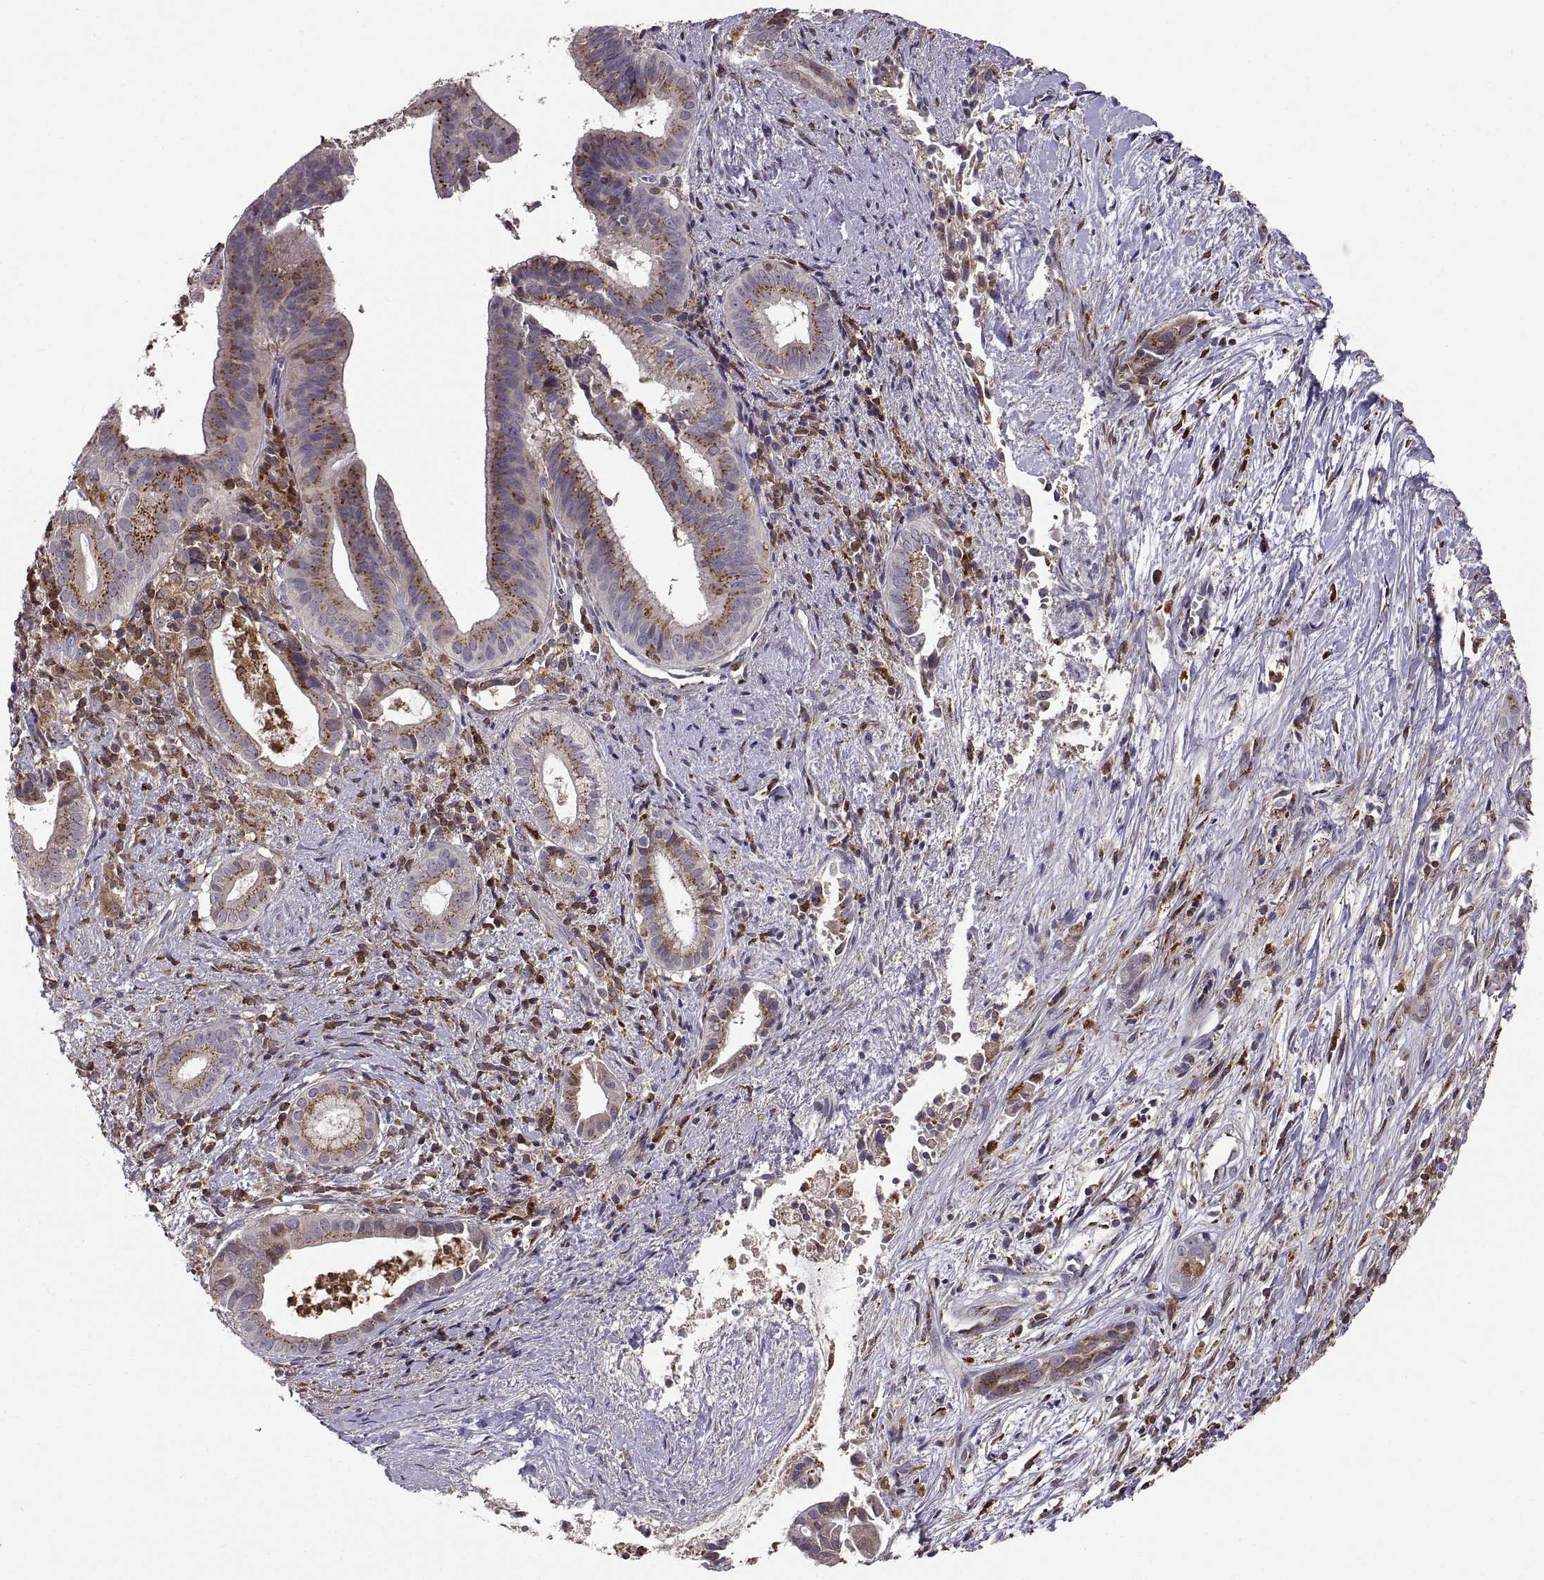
{"staining": {"intensity": "strong", "quantity": ">75%", "location": "cytoplasmic/membranous"}, "tissue": "pancreatic cancer", "cell_type": "Tumor cells", "image_type": "cancer", "snomed": [{"axis": "morphology", "description": "Adenocarcinoma, NOS"}, {"axis": "topography", "description": "Pancreas"}], "caption": "Tumor cells display high levels of strong cytoplasmic/membranous staining in about >75% of cells in pancreatic cancer.", "gene": "ACAP1", "patient": {"sex": "male", "age": 61}}